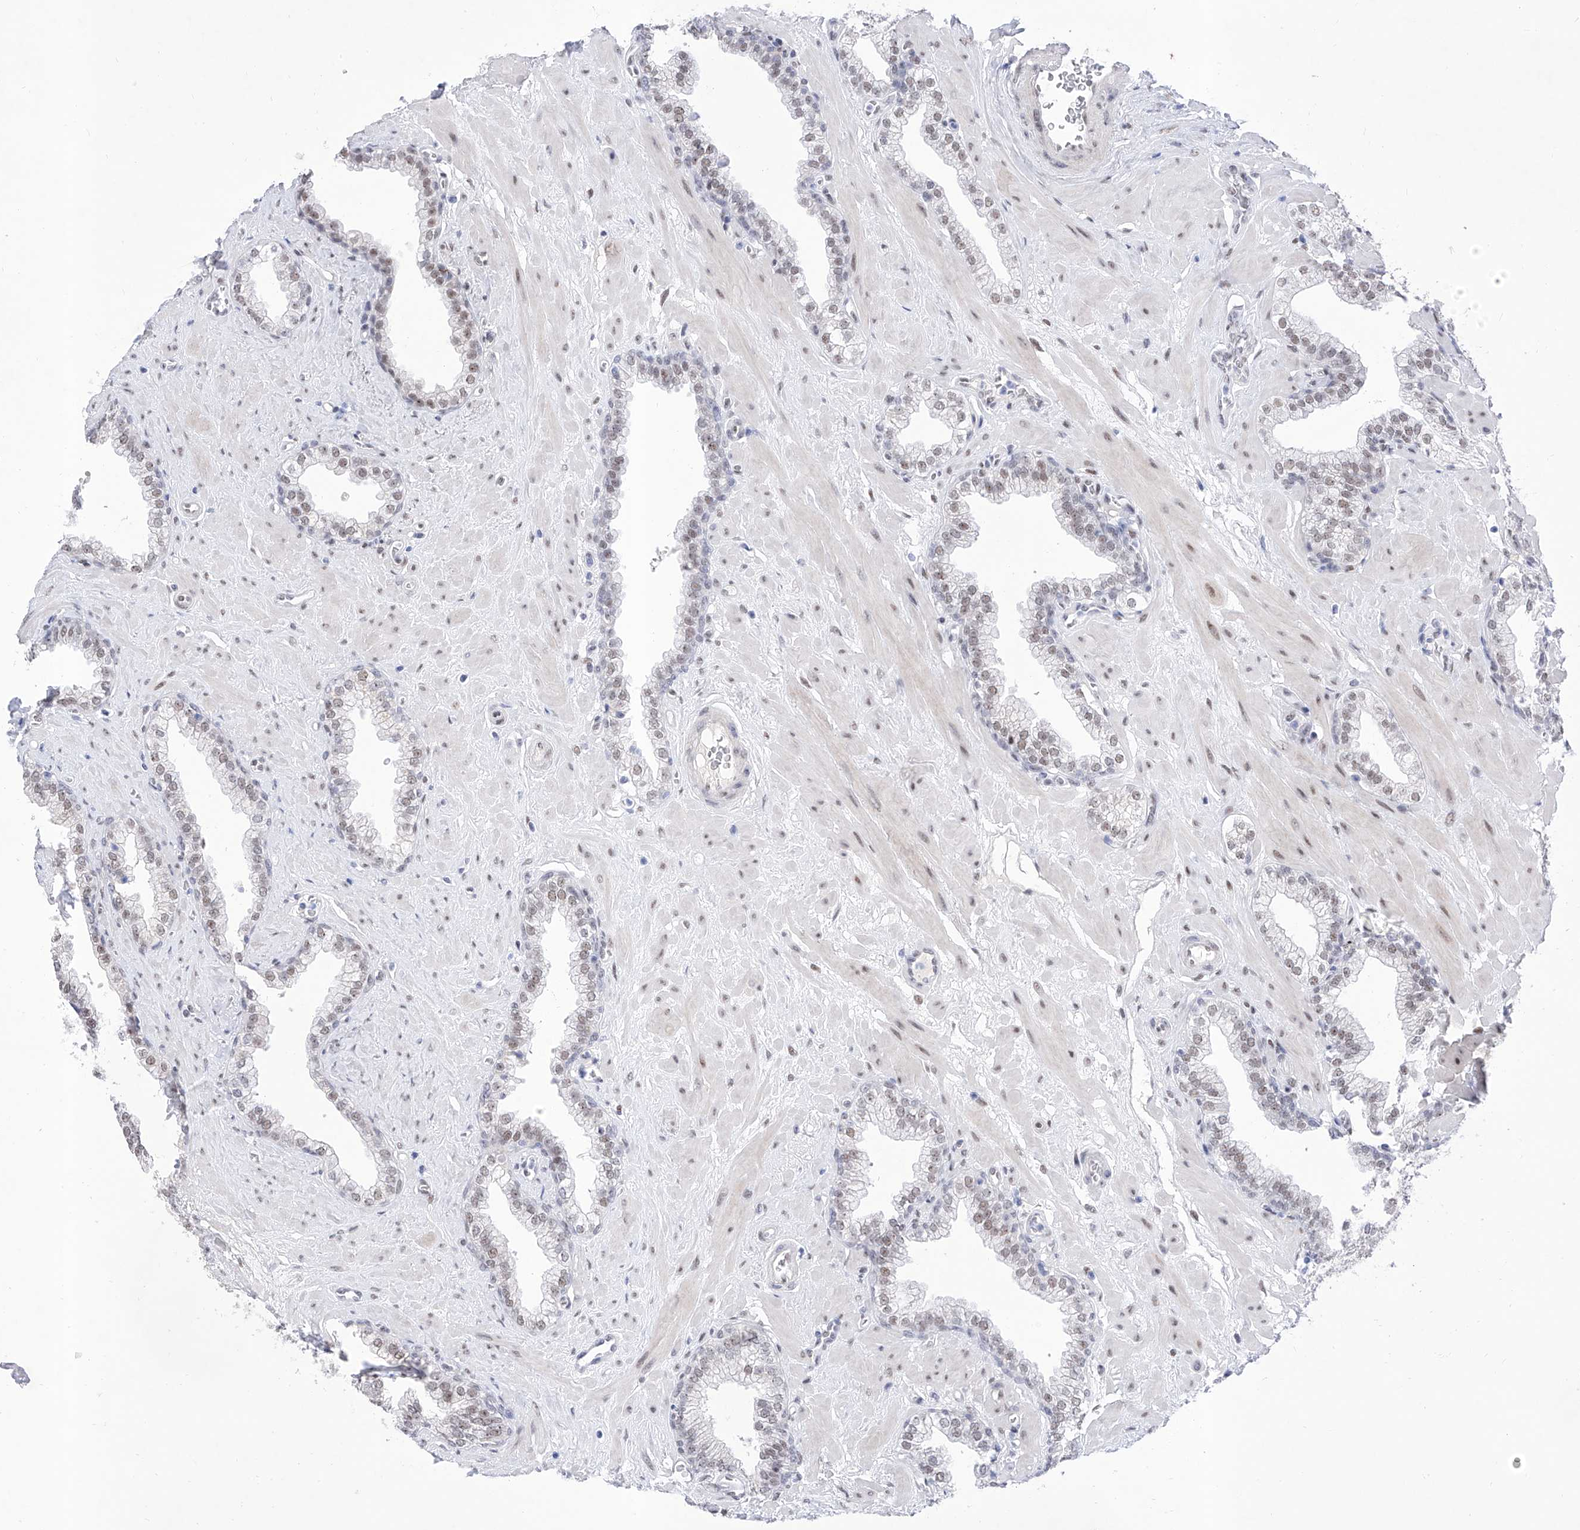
{"staining": {"intensity": "weak", "quantity": "25%-75%", "location": "nuclear"}, "tissue": "prostate", "cell_type": "Glandular cells", "image_type": "normal", "snomed": [{"axis": "morphology", "description": "Normal tissue, NOS"}, {"axis": "morphology", "description": "Urothelial carcinoma, Low grade"}, {"axis": "topography", "description": "Urinary bladder"}, {"axis": "topography", "description": "Prostate"}], "caption": "Protein analysis of normal prostate shows weak nuclear positivity in approximately 25%-75% of glandular cells.", "gene": "ATN1", "patient": {"sex": "male", "age": 60}}